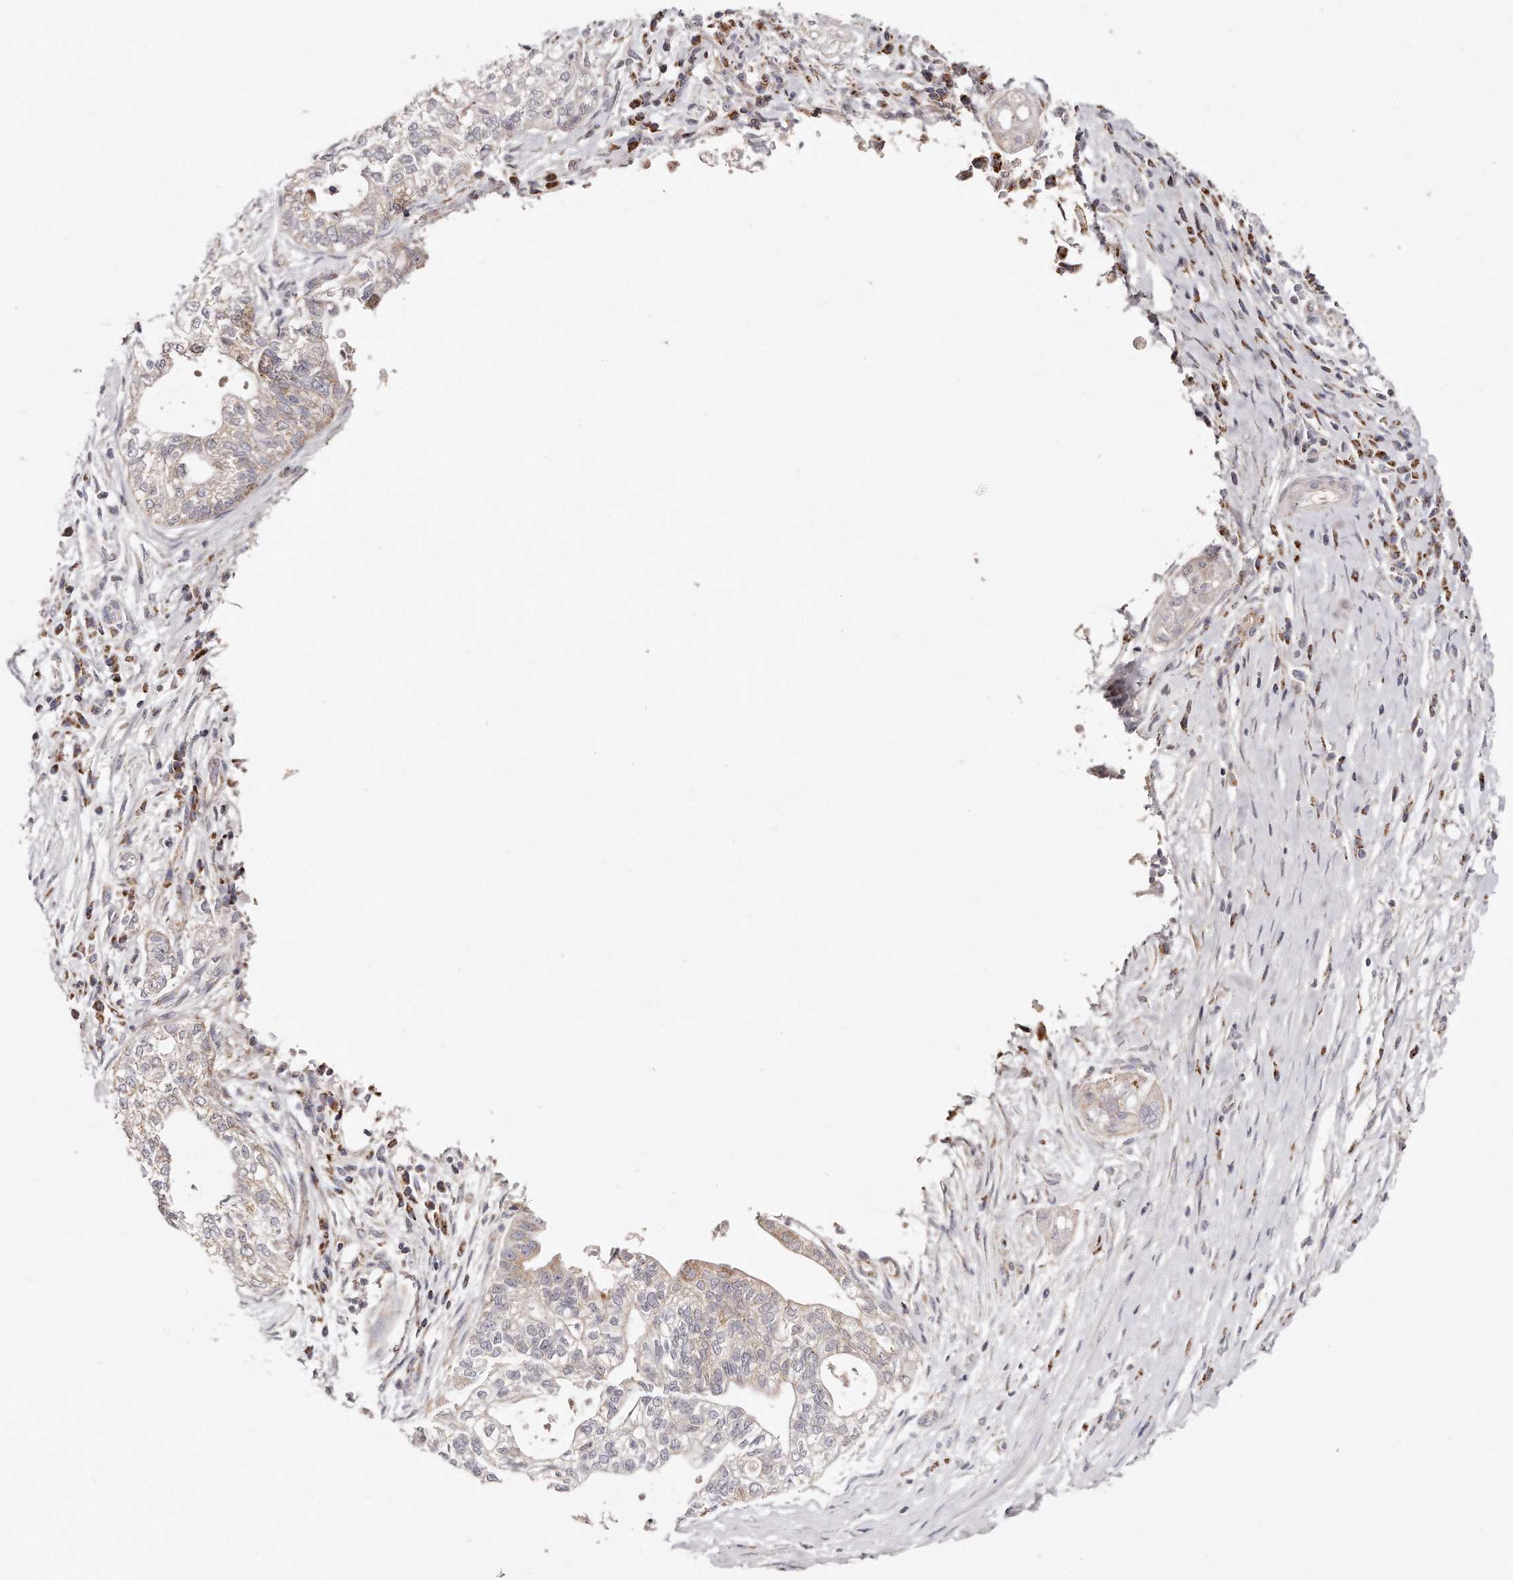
{"staining": {"intensity": "weak", "quantity": "25%-75%", "location": "cytoplasmic/membranous"}, "tissue": "pancreatic cancer", "cell_type": "Tumor cells", "image_type": "cancer", "snomed": [{"axis": "morphology", "description": "Adenocarcinoma, NOS"}, {"axis": "topography", "description": "Pancreas"}], "caption": "Human pancreatic adenocarcinoma stained for a protein (brown) demonstrates weak cytoplasmic/membranous positive expression in approximately 25%-75% of tumor cells.", "gene": "RTKN", "patient": {"sex": "male", "age": 72}}